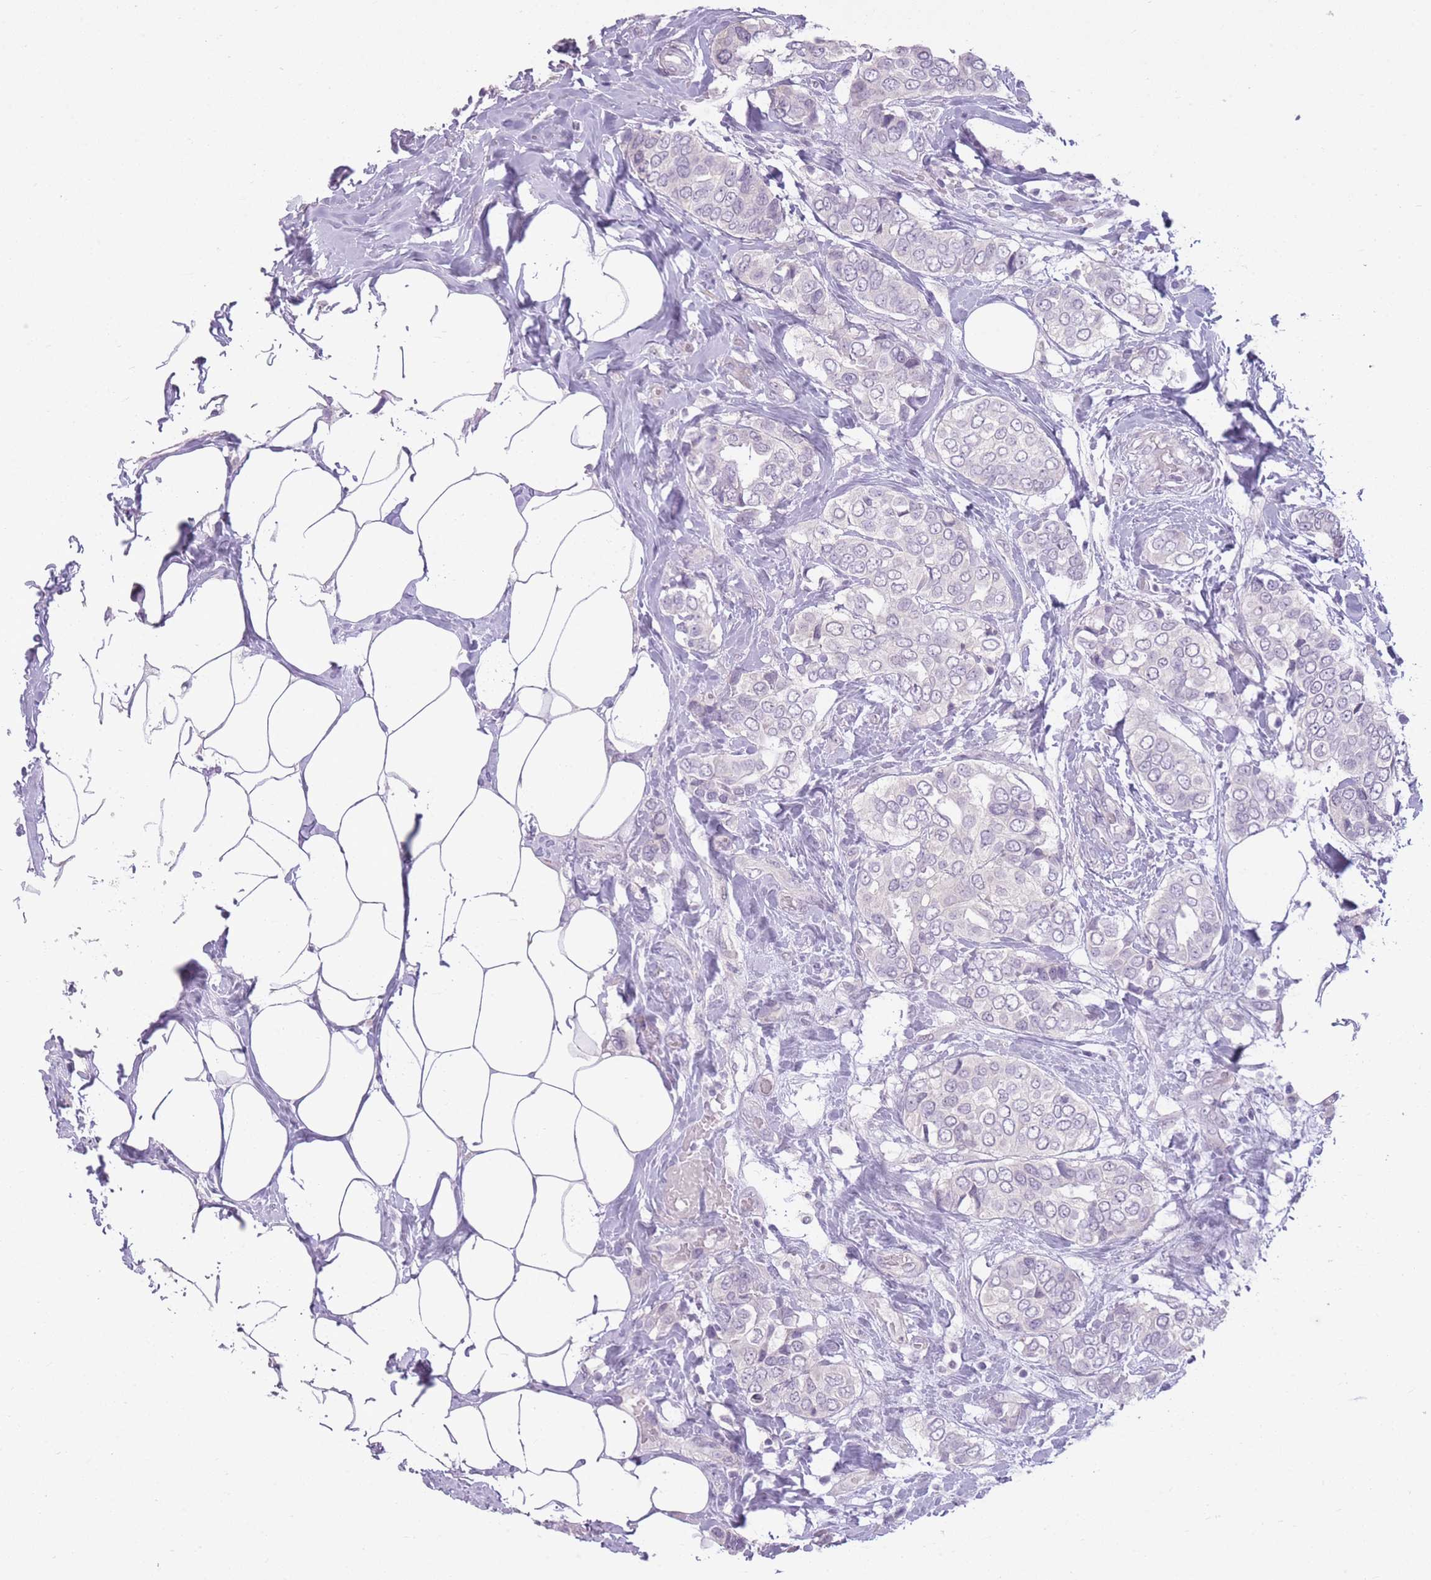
{"staining": {"intensity": "negative", "quantity": "none", "location": "none"}, "tissue": "breast cancer", "cell_type": "Tumor cells", "image_type": "cancer", "snomed": [{"axis": "morphology", "description": "Lobular carcinoma"}, {"axis": "topography", "description": "Breast"}], "caption": "This is a histopathology image of immunohistochemistry staining of breast lobular carcinoma, which shows no staining in tumor cells.", "gene": "ZBTB24", "patient": {"sex": "female", "age": 51}}